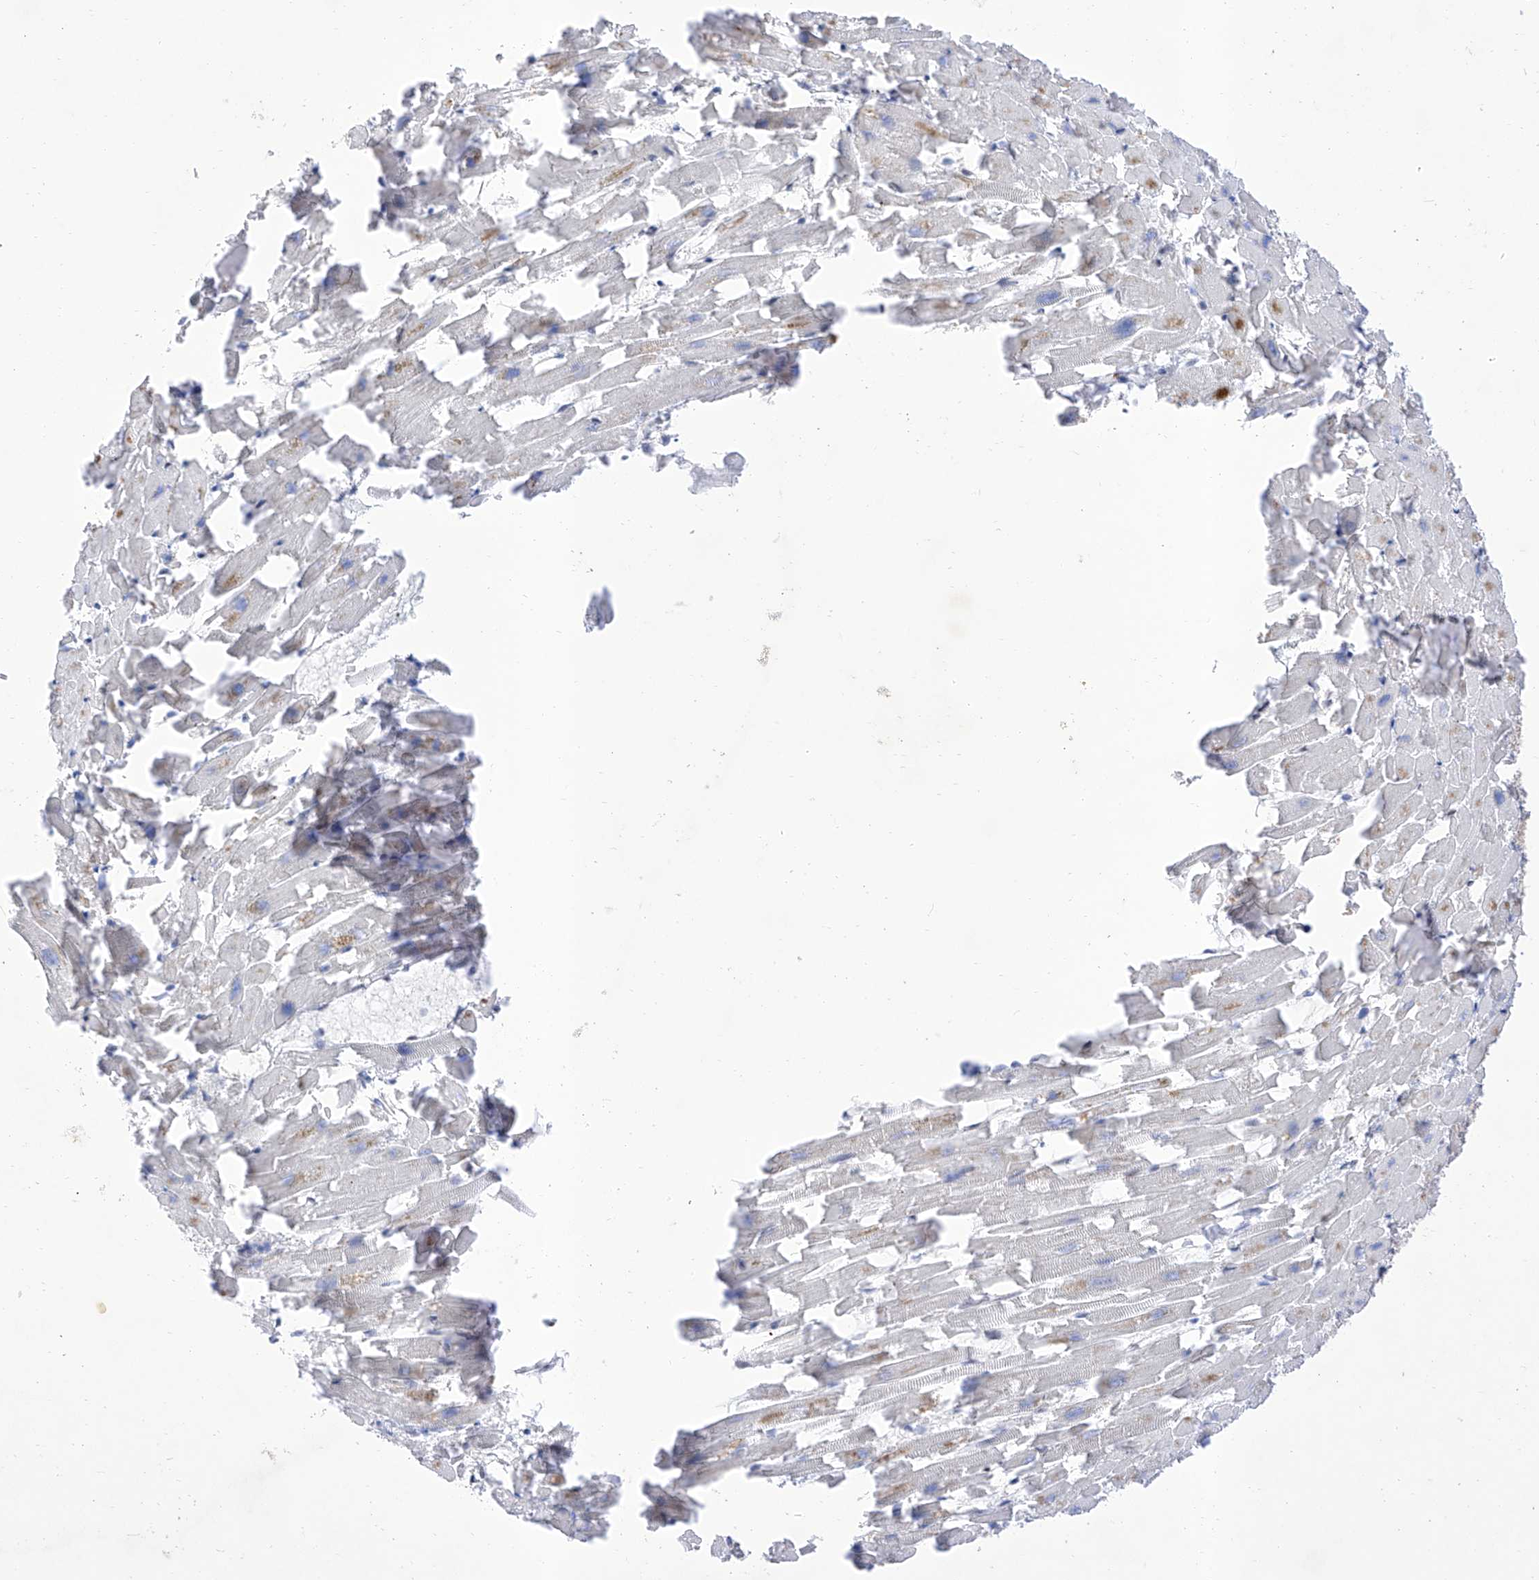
{"staining": {"intensity": "moderate", "quantity": "<25%", "location": "nuclear"}, "tissue": "heart muscle", "cell_type": "Cardiomyocytes", "image_type": "normal", "snomed": [{"axis": "morphology", "description": "Normal tissue, NOS"}, {"axis": "topography", "description": "Heart"}], "caption": "Protein staining reveals moderate nuclear expression in approximately <25% of cardiomyocytes in benign heart muscle. (DAB (3,3'-diaminobenzidine) IHC with brightfield microscopy, high magnification).", "gene": "ATN1", "patient": {"sex": "female", "age": 64}}